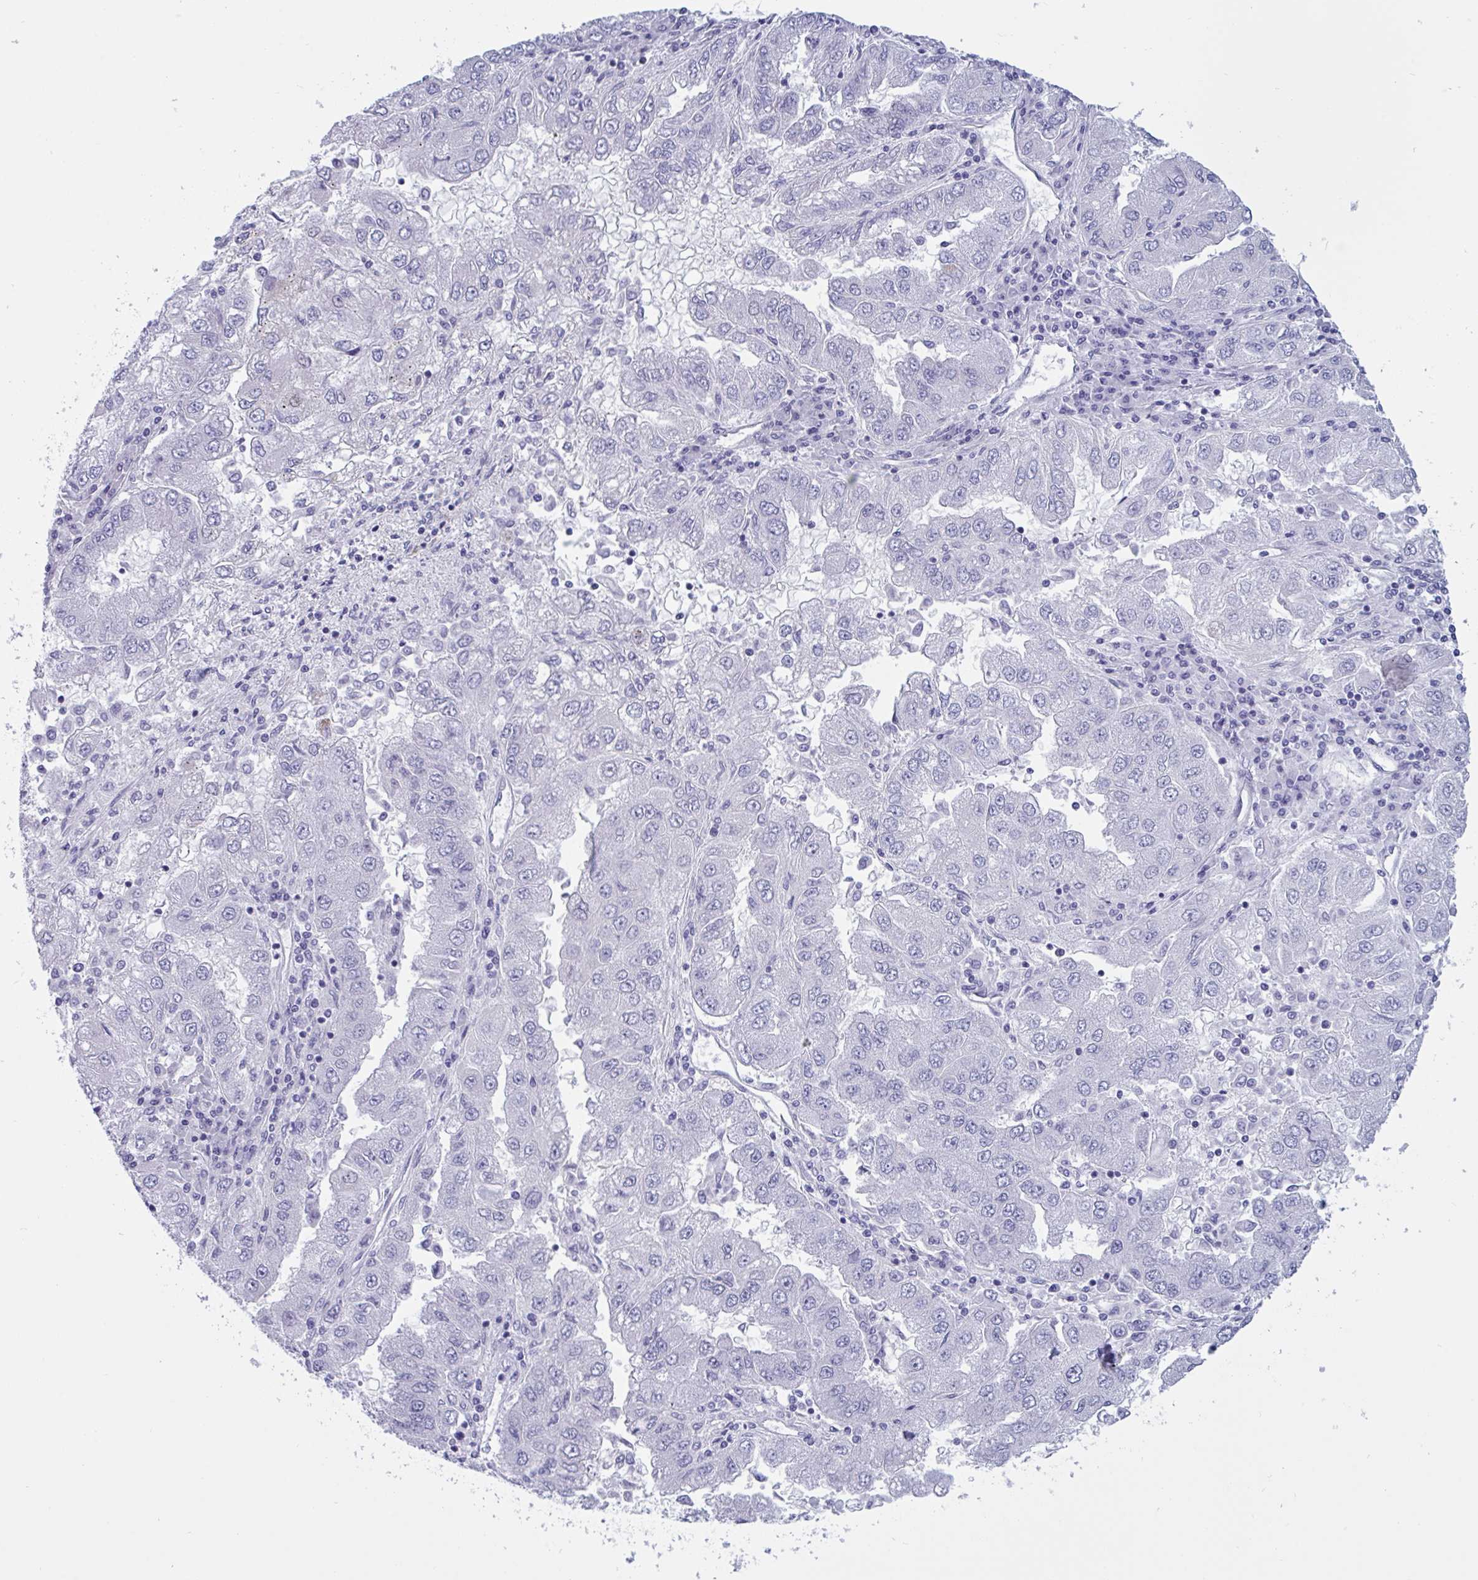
{"staining": {"intensity": "negative", "quantity": "none", "location": "none"}, "tissue": "lung cancer", "cell_type": "Tumor cells", "image_type": "cancer", "snomed": [{"axis": "morphology", "description": "Adenocarcinoma, NOS"}, {"axis": "morphology", "description": "Adenocarcinoma primary or metastatic"}, {"axis": "topography", "description": "Lung"}], "caption": "Tumor cells show no significant expression in lung cancer.", "gene": "OXLD1", "patient": {"sex": "male", "age": 74}}